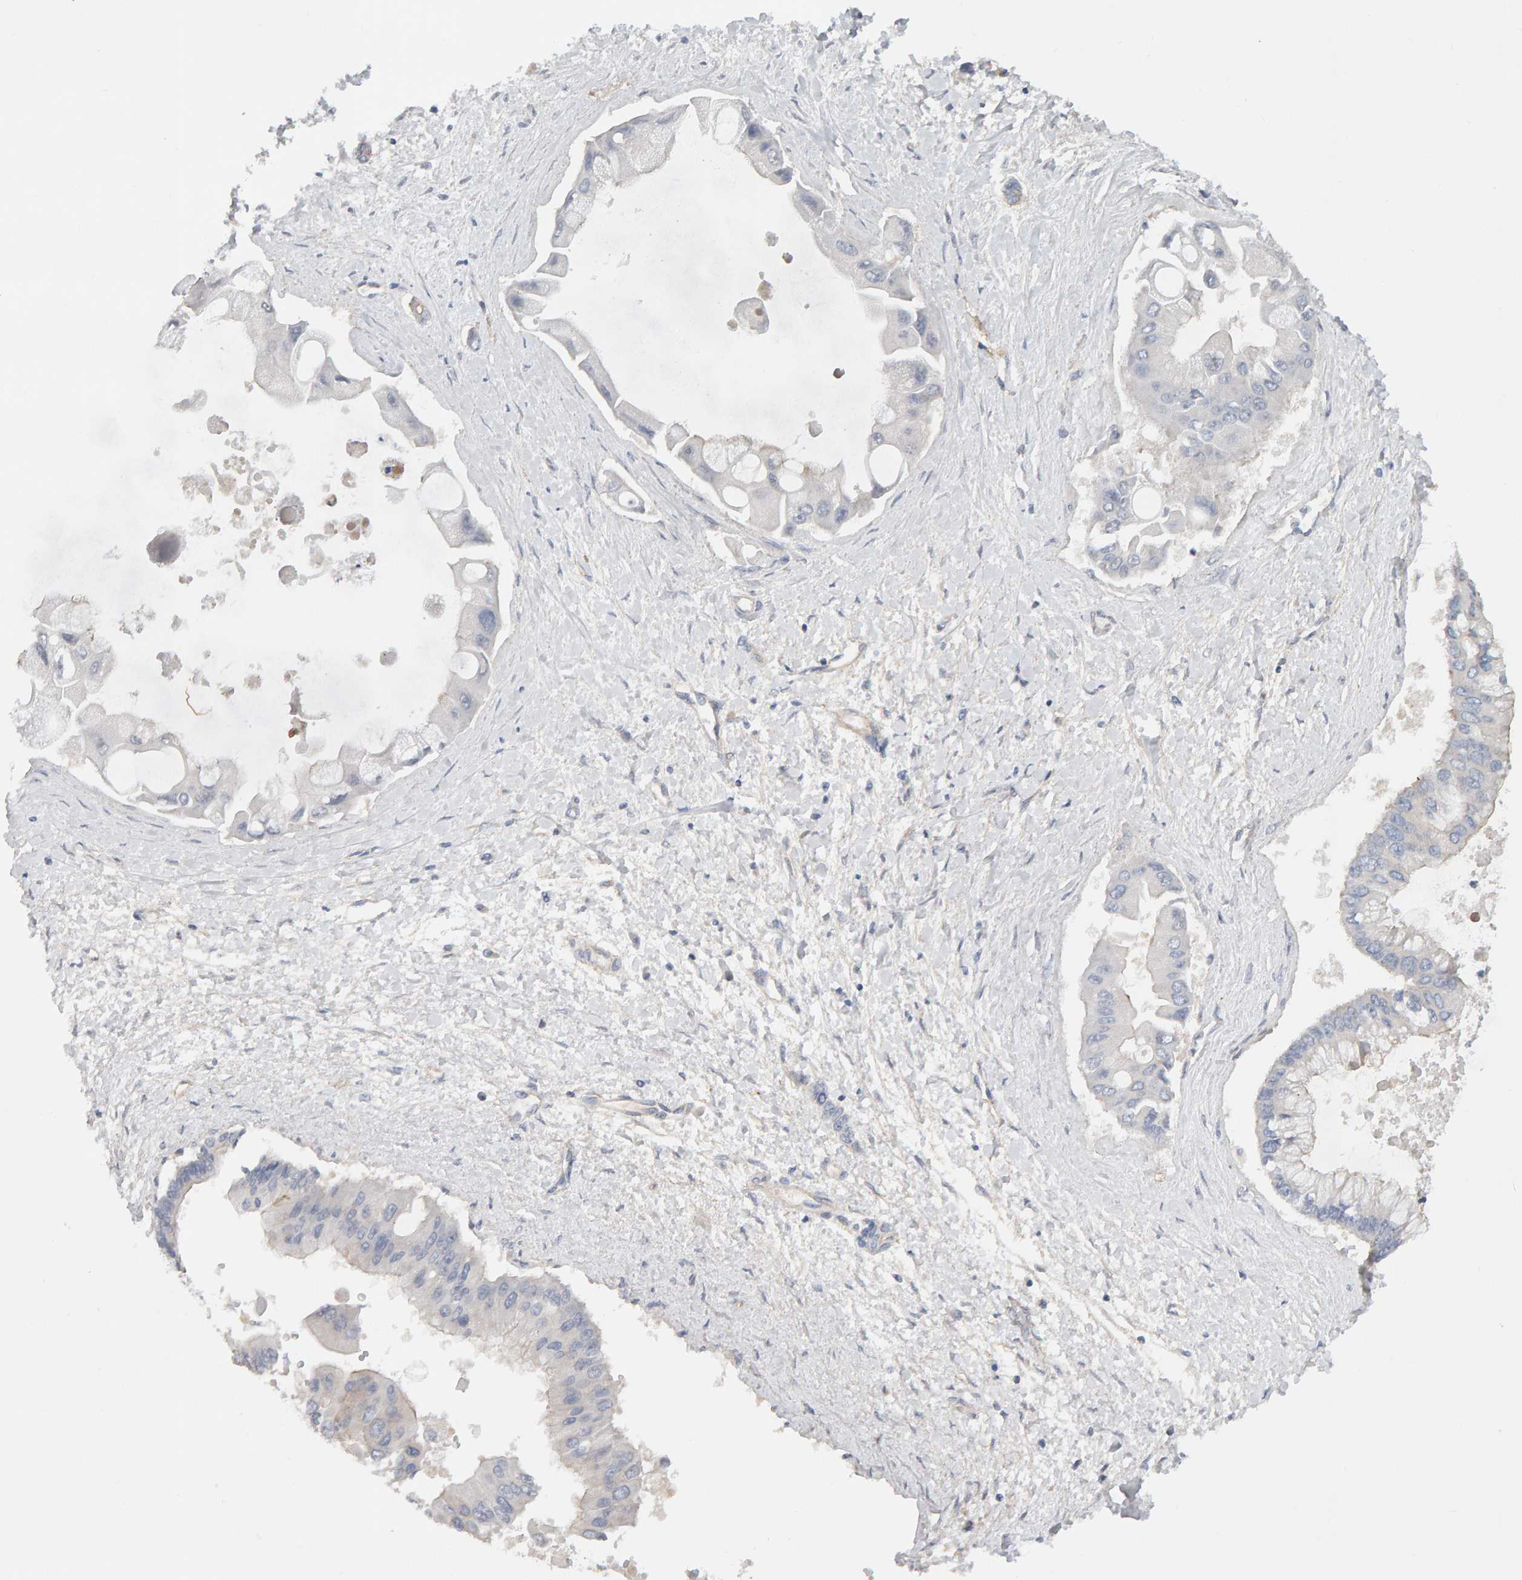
{"staining": {"intensity": "negative", "quantity": "none", "location": "none"}, "tissue": "liver cancer", "cell_type": "Tumor cells", "image_type": "cancer", "snomed": [{"axis": "morphology", "description": "Cholangiocarcinoma"}, {"axis": "topography", "description": "Liver"}], "caption": "The IHC micrograph has no significant staining in tumor cells of liver cholangiocarcinoma tissue.", "gene": "PPP1R16A", "patient": {"sex": "male", "age": 50}}